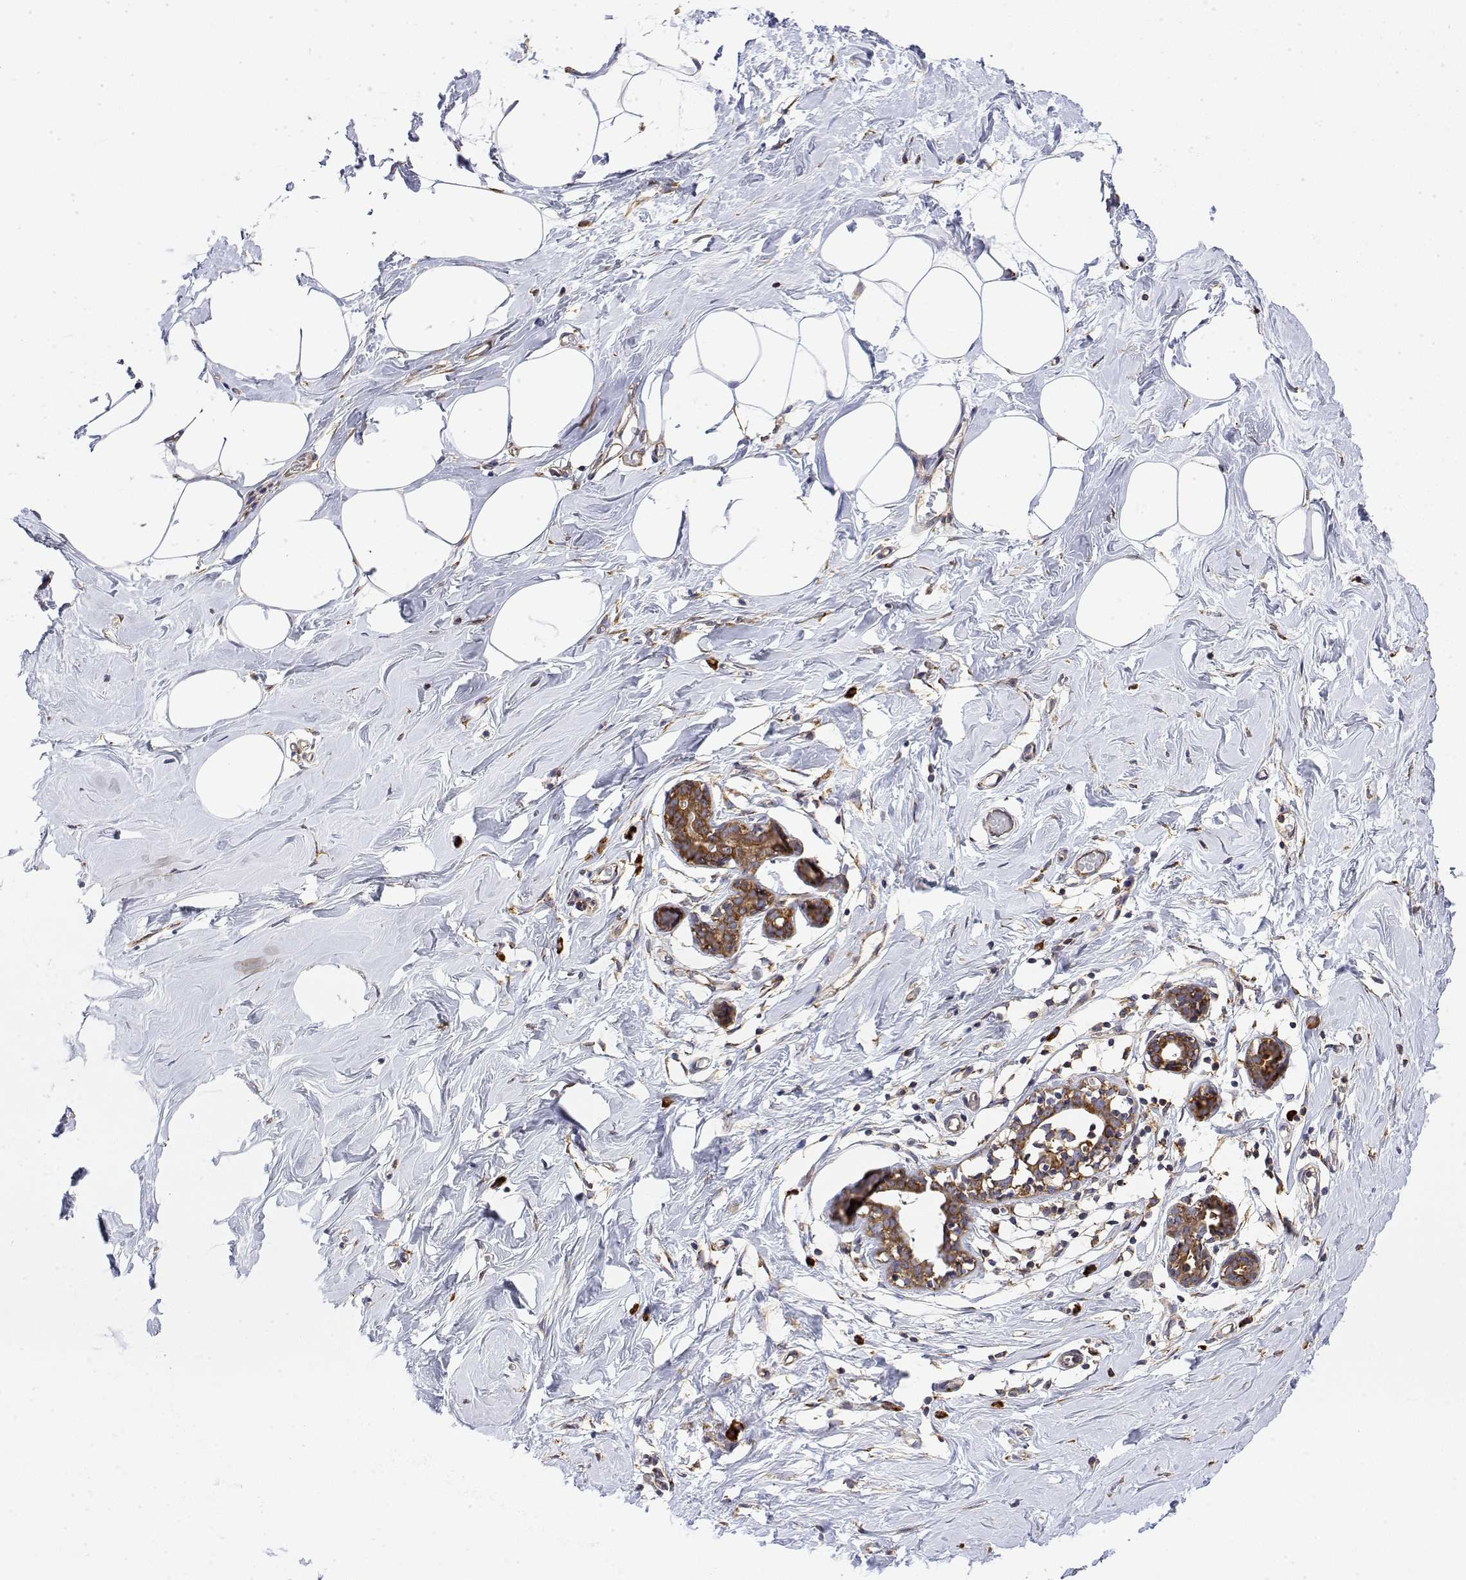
{"staining": {"intensity": "moderate", "quantity": "25%-75%", "location": "cytoplasmic/membranous"}, "tissue": "breast", "cell_type": "Adipocytes", "image_type": "normal", "snomed": [{"axis": "morphology", "description": "Normal tissue, NOS"}, {"axis": "topography", "description": "Breast"}], "caption": "Breast stained for a protein (brown) shows moderate cytoplasmic/membranous positive positivity in about 25%-75% of adipocytes.", "gene": "EEF1G", "patient": {"sex": "female", "age": 27}}